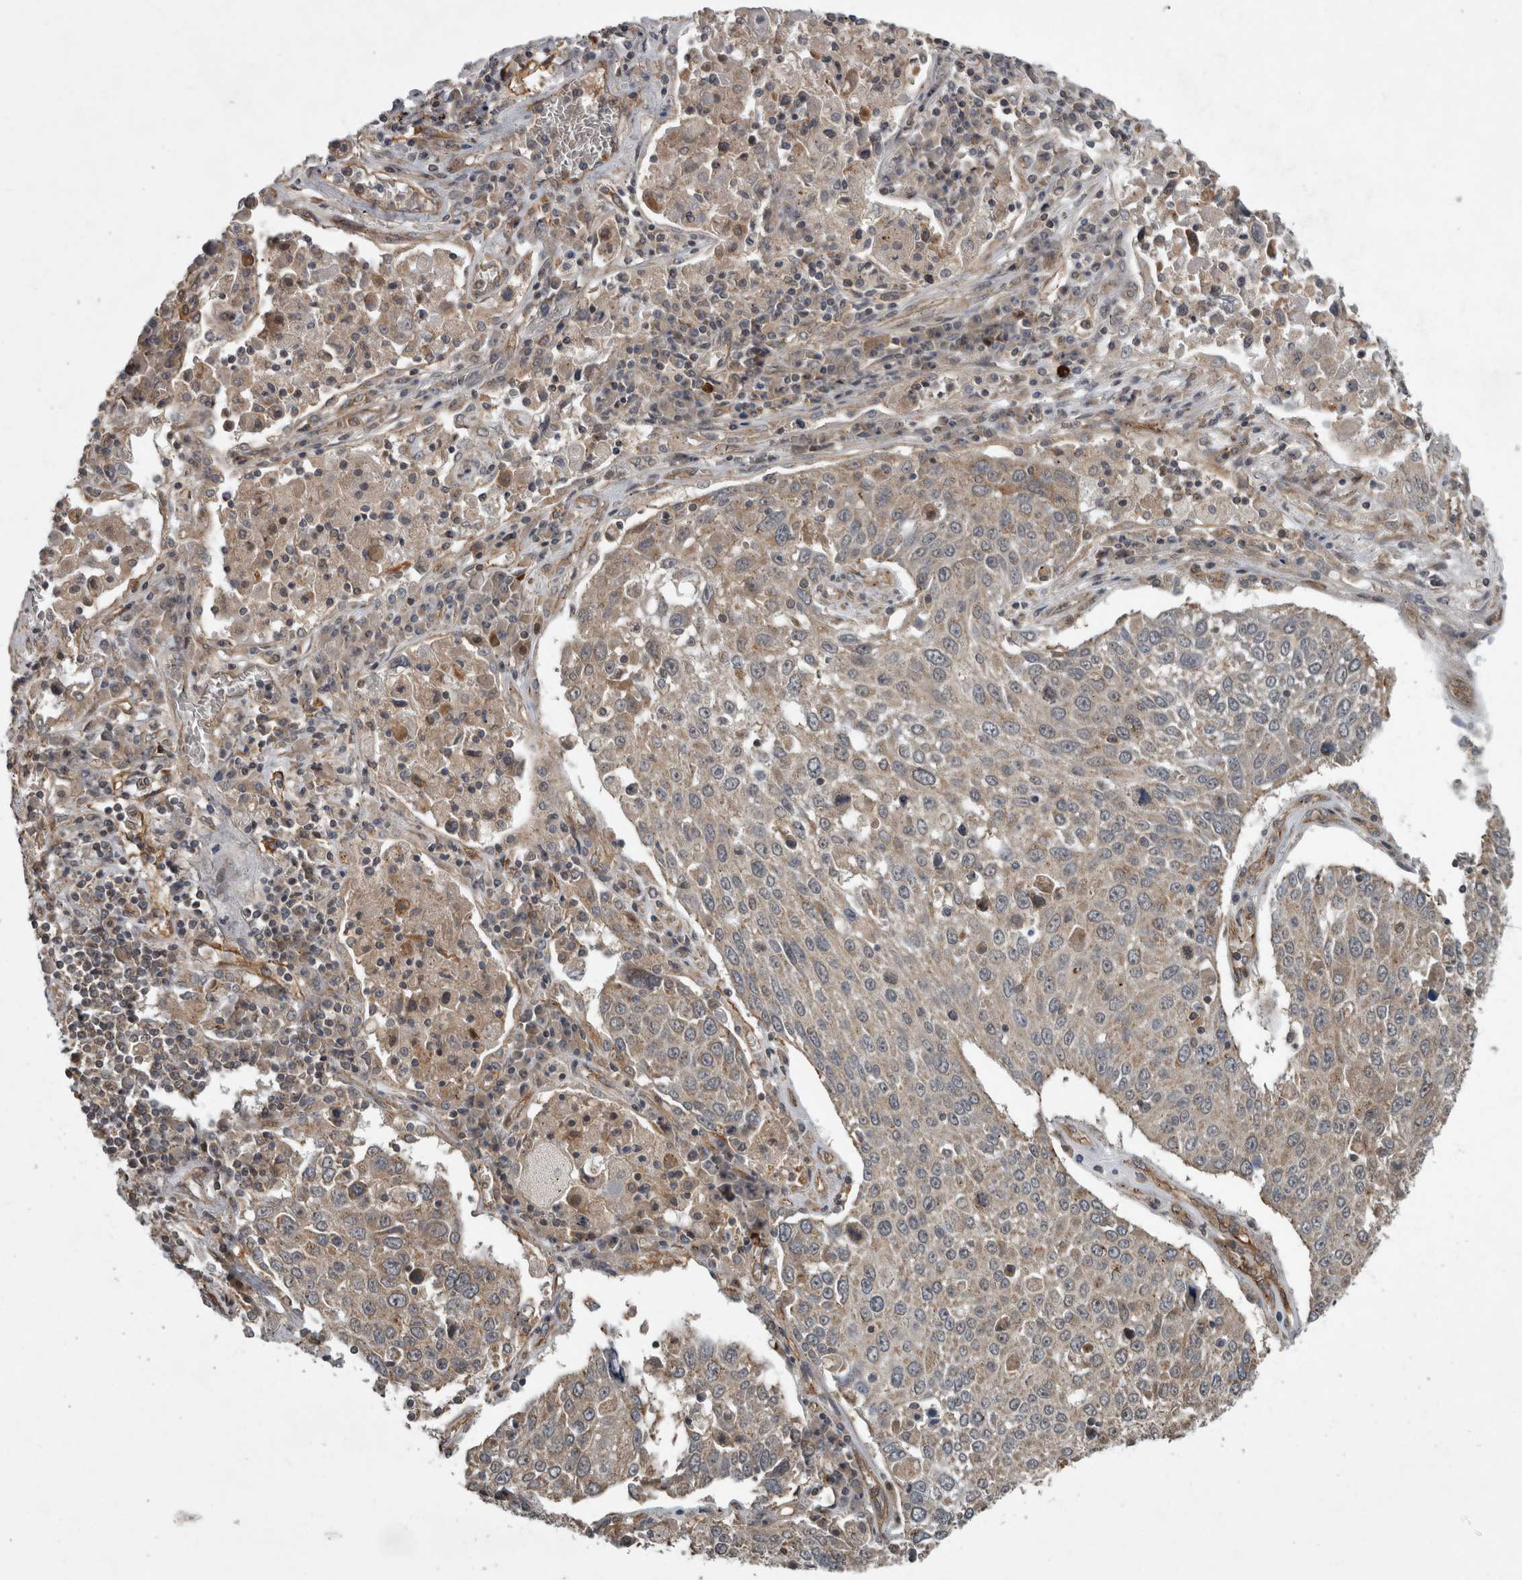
{"staining": {"intensity": "weak", "quantity": "<25%", "location": "cytoplasmic/membranous"}, "tissue": "lung cancer", "cell_type": "Tumor cells", "image_type": "cancer", "snomed": [{"axis": "morphology", "description": "Squamous cell carcinoma, NOS"}, {"axis": "topography", "description": "Lung"}], "caption": "DAB immunohistochemical staining of human lung cancer displays no significant staining in tumor cells.", "gene": "VEGFD", "patient": {"sex": "male", "age": 65}}